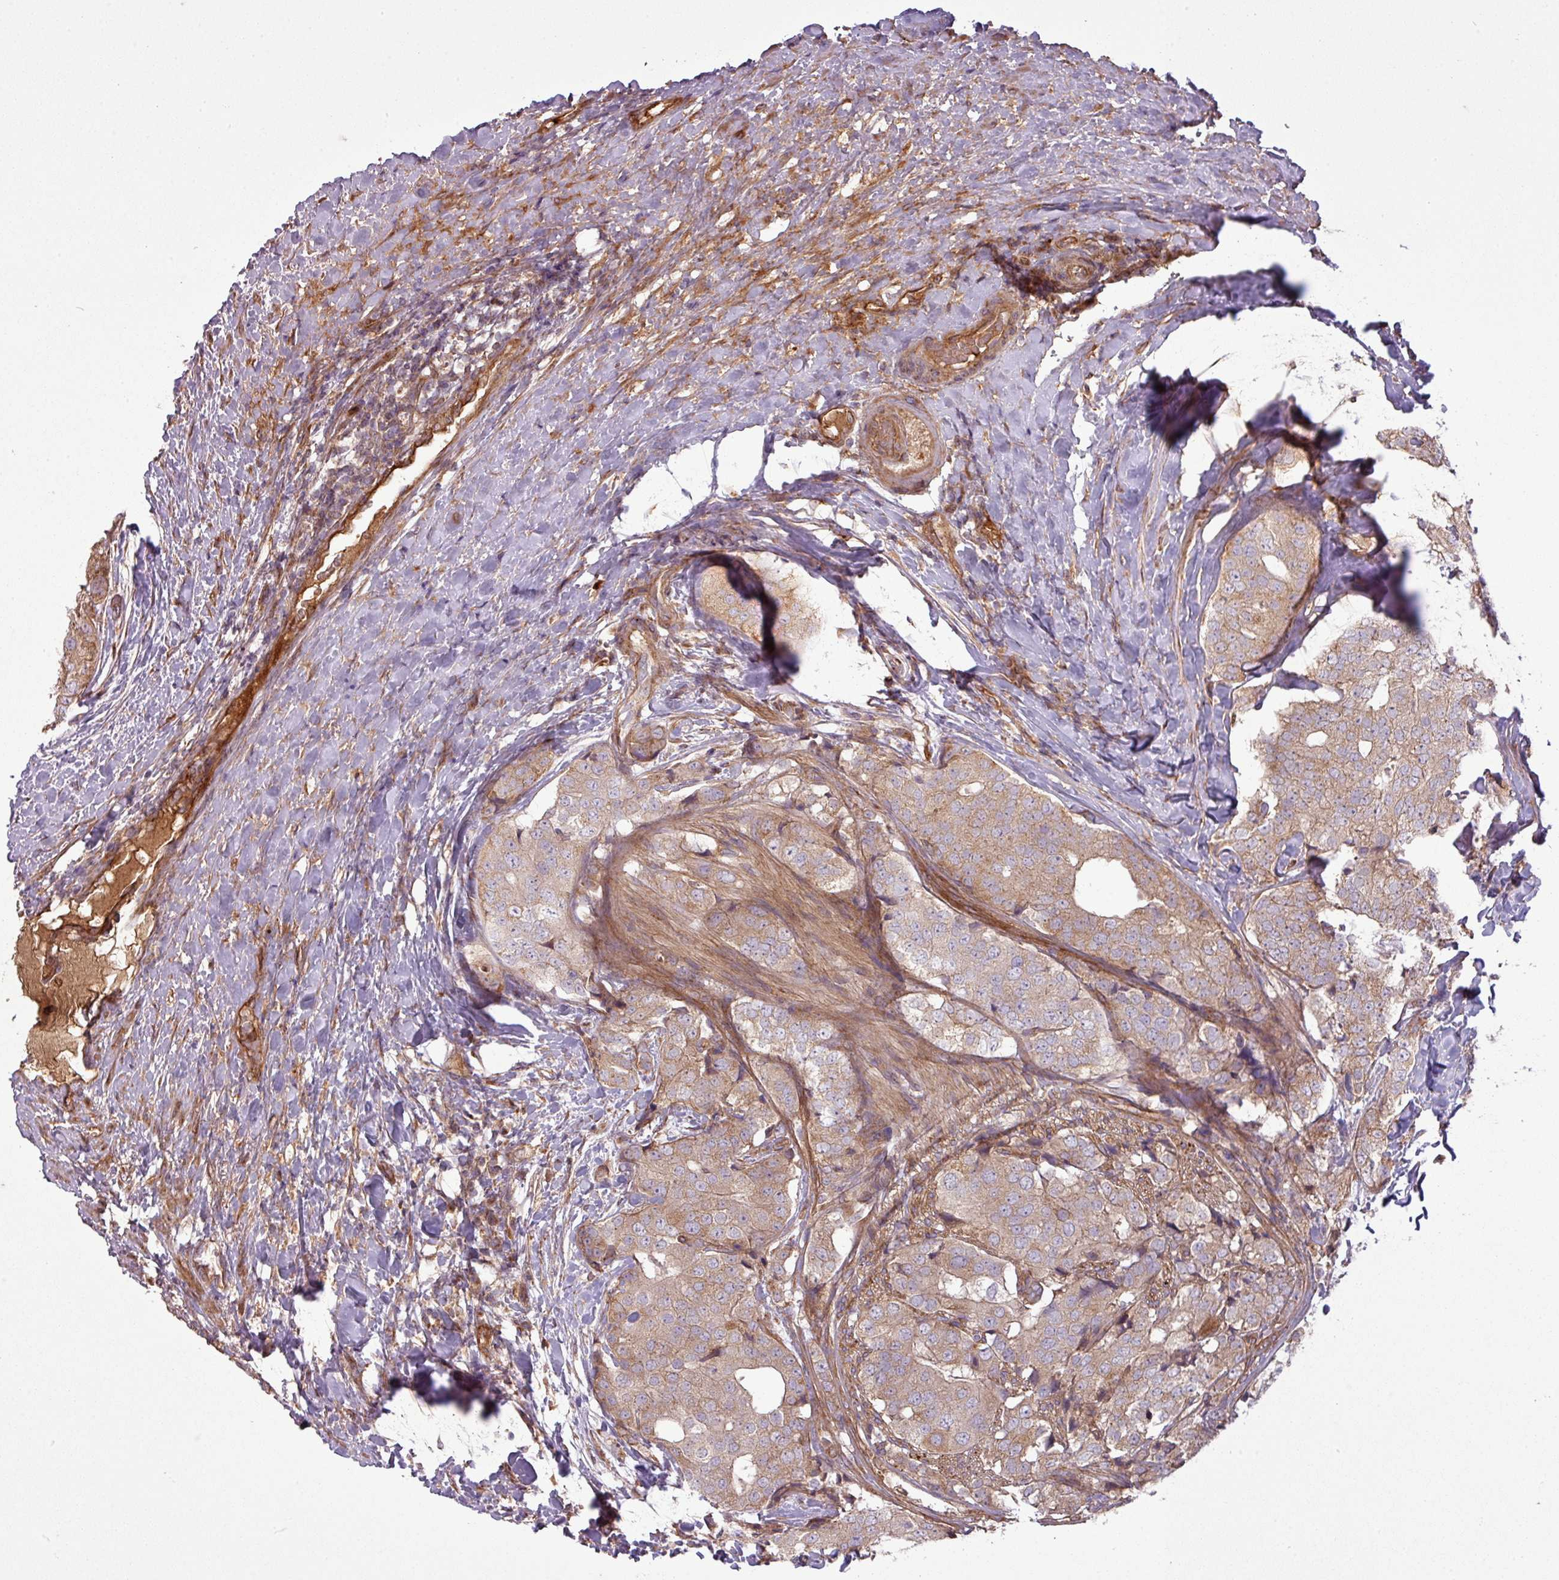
{"staining": {"intensity": "weak", "quantity": ">75%", "location": "cytoplasmic/membranous"}, "tissue": "prostate cancer", "cell_type": "Tumor cells", "image_type": "cancer", "snomed": [{"axis": "morphology", "description": "Adenocarcinoma, High grade"}, {"axis": "topography", "description": "Prostate"}], "caption": "This histopathology image displays prostate cancer (adenocarcinoma (high-grade)) stained with IHC to label a protein in brown. The cytoplasmic/membranous of tumor cells show weak positivity for the protein. Nuclei are counter-stained blue.", "gene": "SNRNP25", "patient": {"sex": "male", "age": 49}}